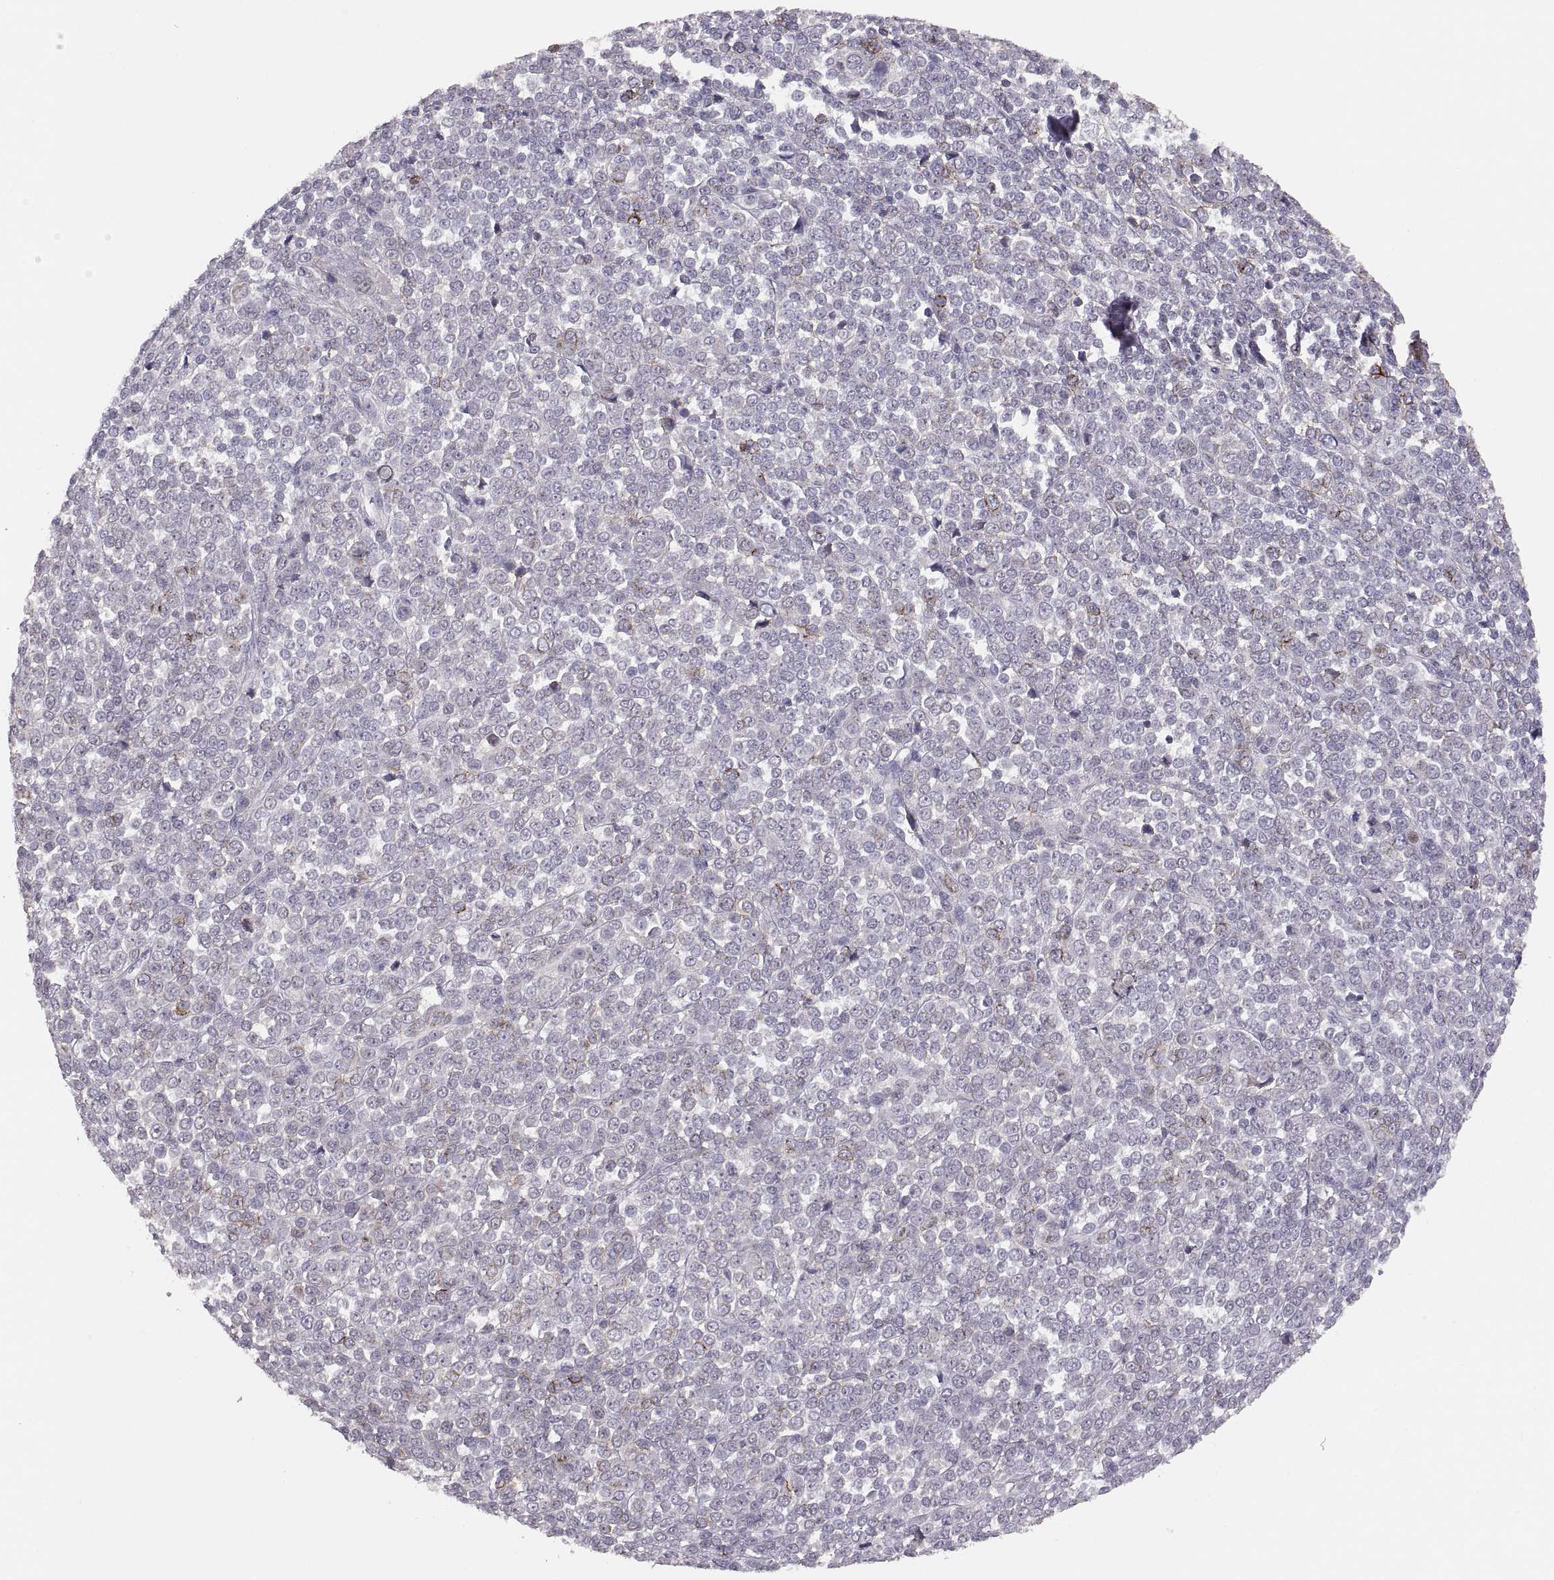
{"staining": {"intensity": "moderate", "quantity": "<25%", "location": "cytoplasmic/membranous"}, "tissue": "melanoma", "cell_type": "Tumor cells", "image_type": "cancer", "snomed": [{"axis": "morphology", "description": "Malignant melanoma, NOS"}, {"axis": "topography", "description": "Skin"}], "caption": "Malignant melanoma stained for a protein (brown) displays moderate cytoplasmic/membranous positive positivity in approximately <25% of tumor cells.", "gene": "CDH2", "patient": {"sex": "female", "age": 95}}